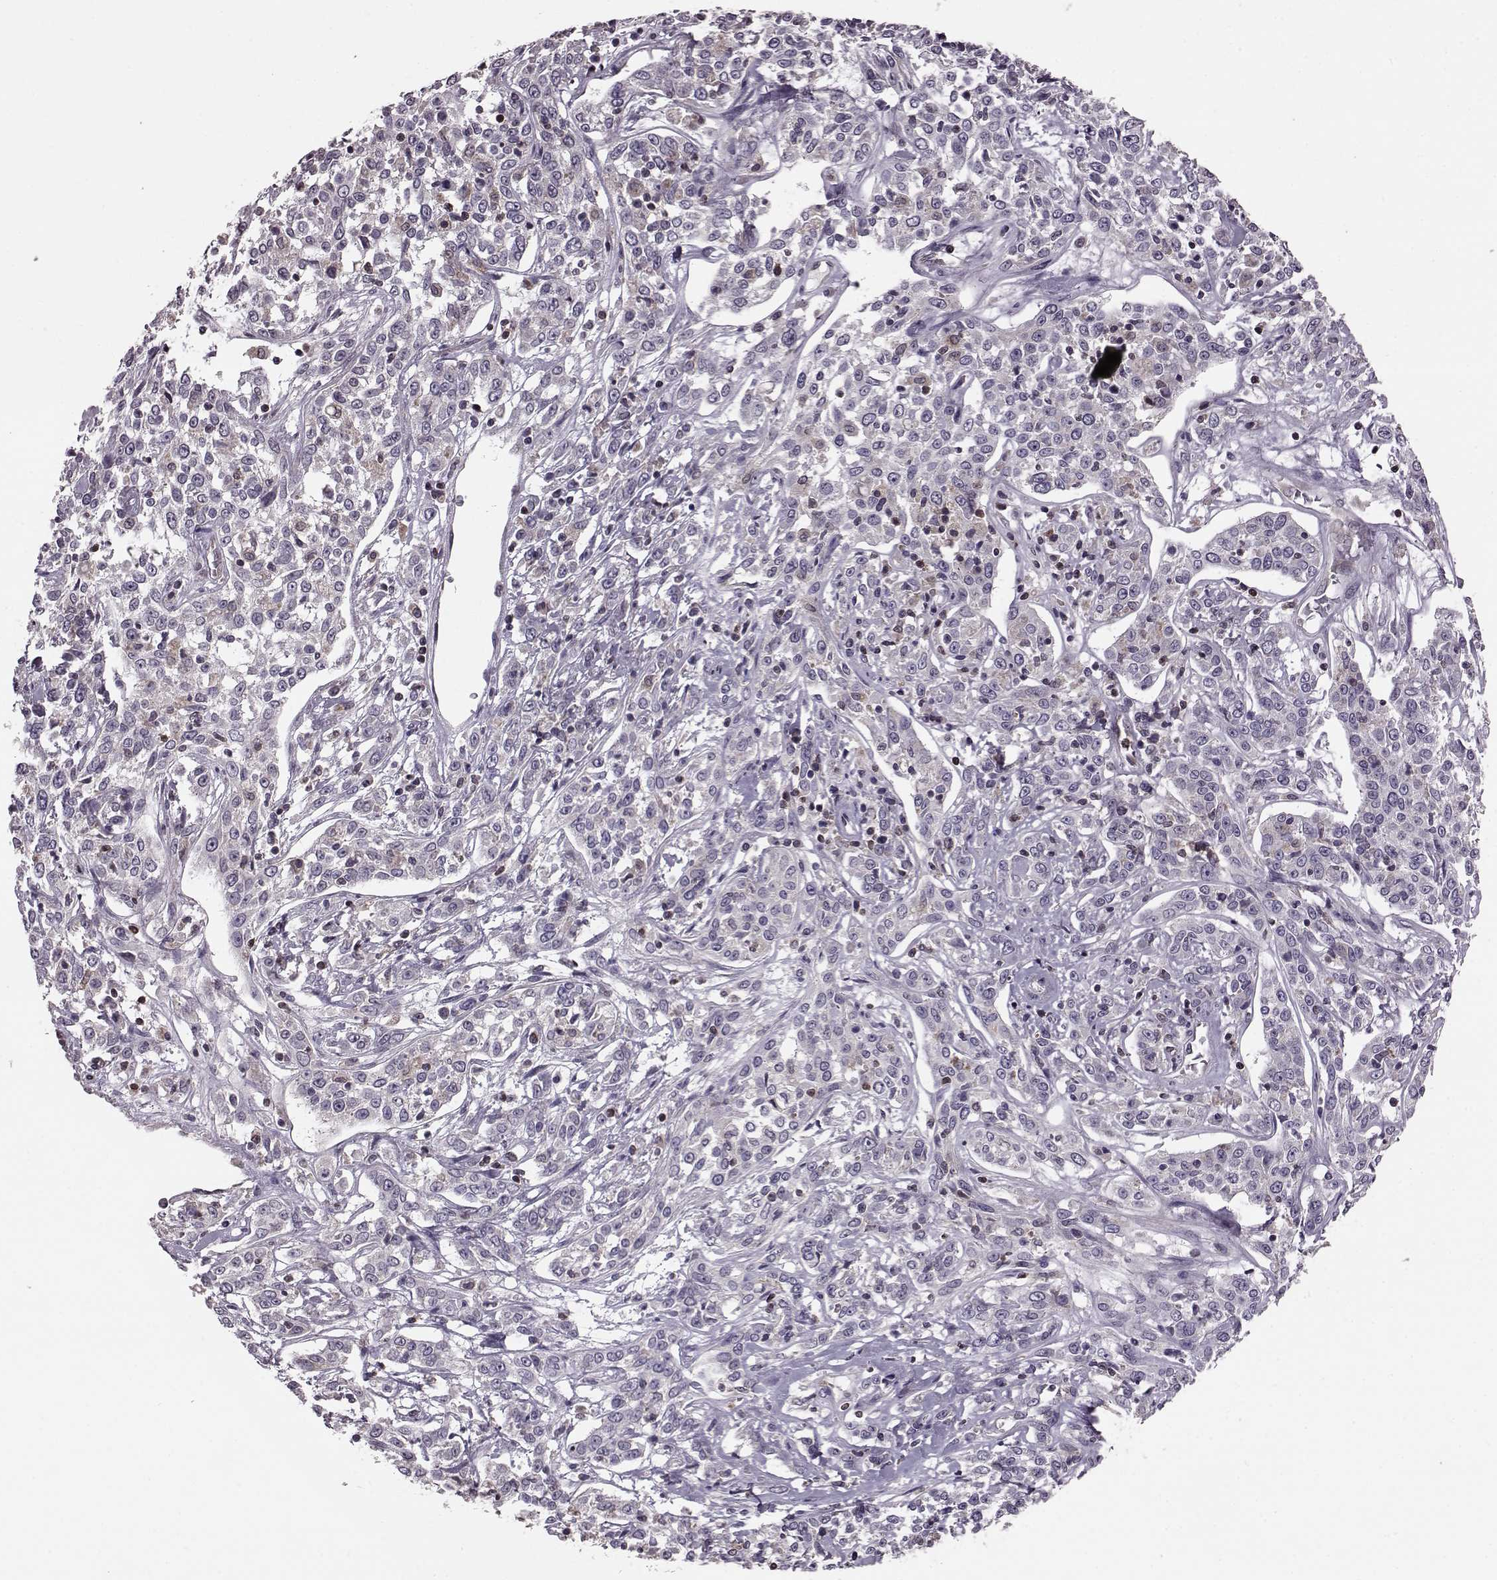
{"staining": {"intensity": "negative", "quantity": "none", "location": "none"}, "tissue": "cervical cancer", "cell_type": "Tumor cells", "image_type": "cancer", "snomed": [{"axis": "morphology", "description": "Adenocarcinoma, NOS"}, {"axis": "topography", "description": "Cervix"}], "caption": "Histopathology image shows no significant protein expression in tumor cells of adenocarcinoma (cervical).", "gene": "CDC42SE1", "patient": {"sex": "female", "age": 40}}